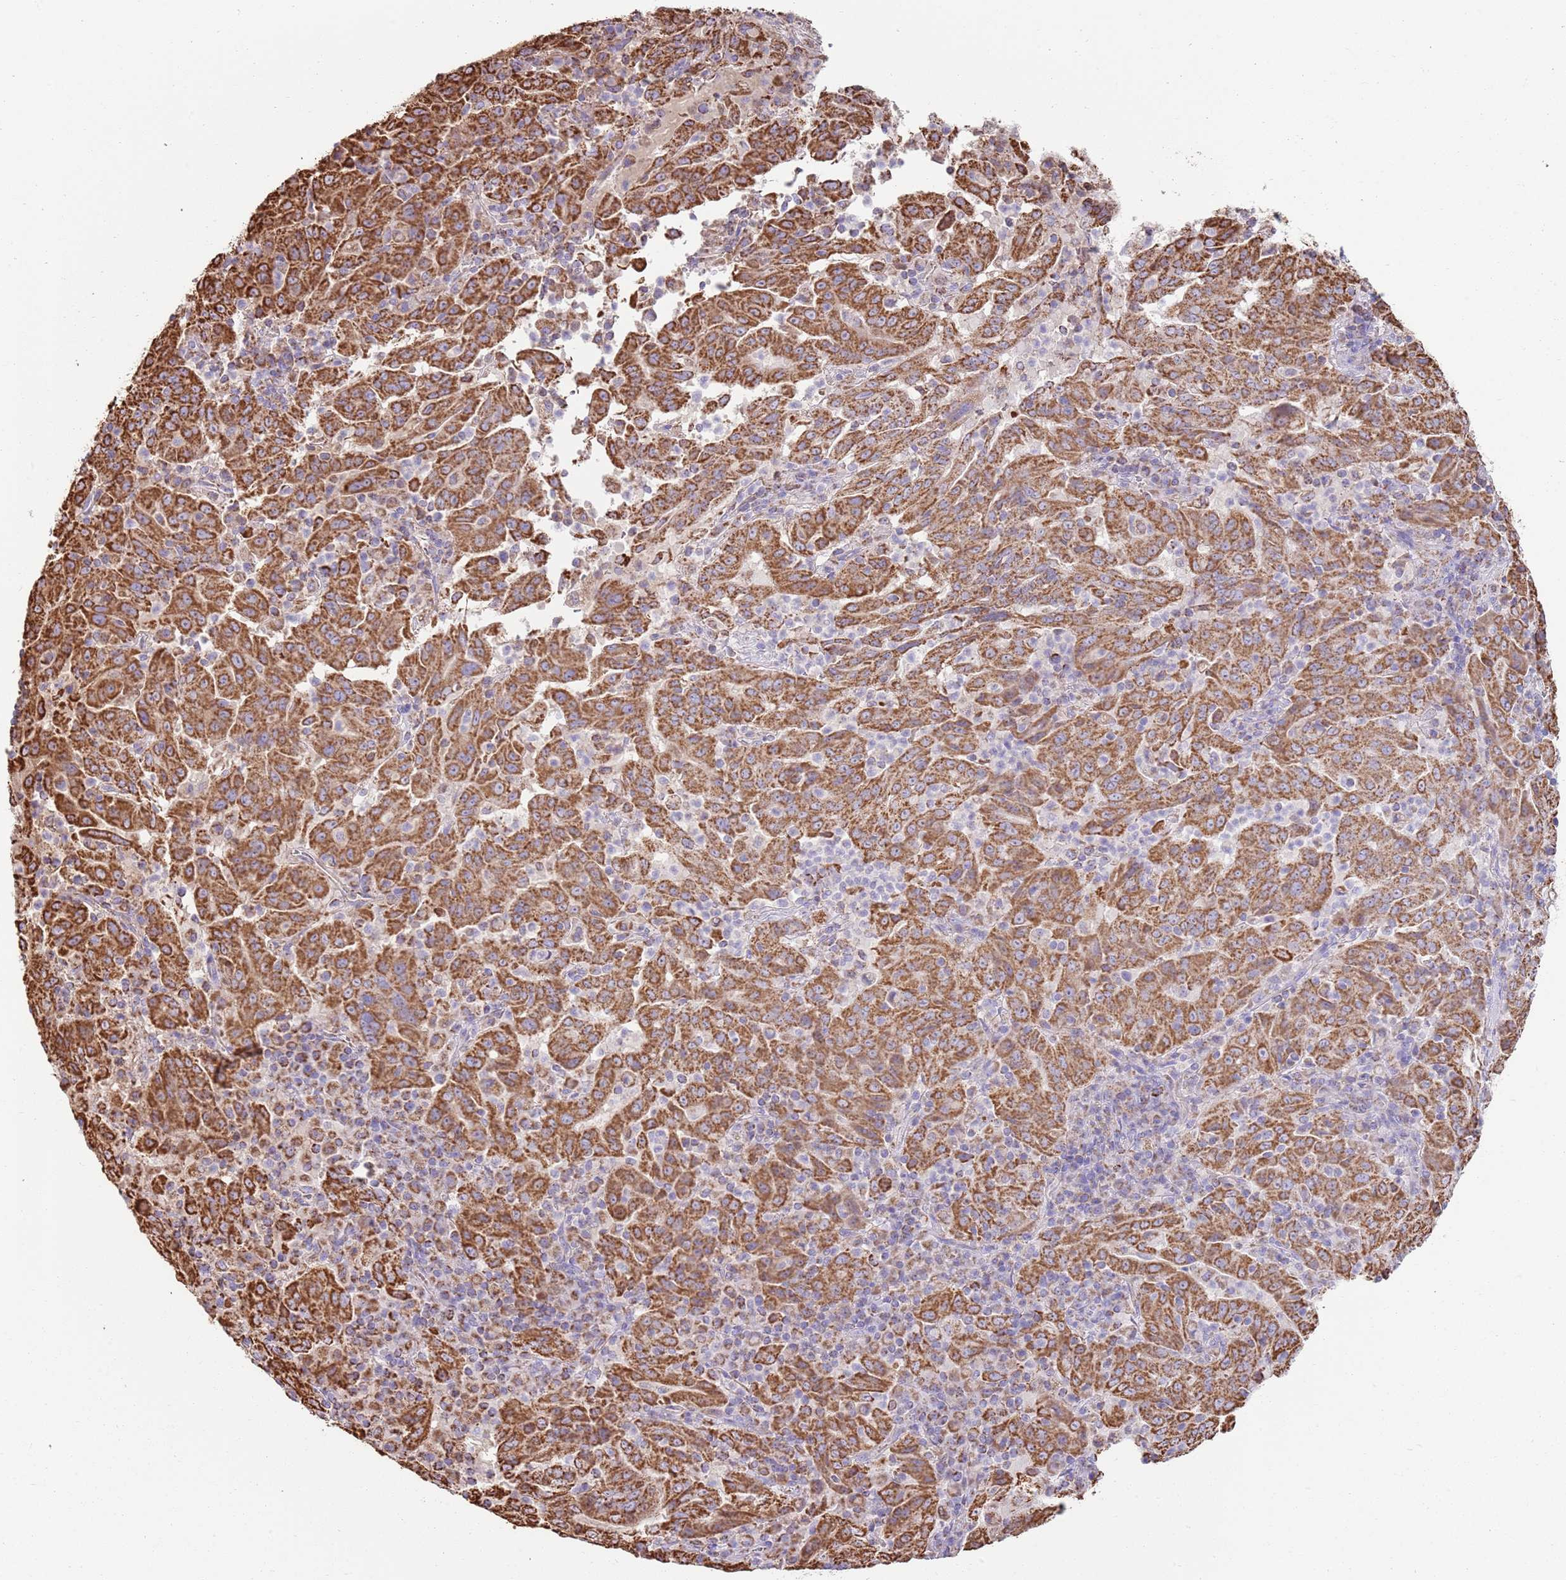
{"staining": {"intensity": "moderate", "quantity": ">75%", "location": "cytoplasmic/membranous"}, "tissue": "pancreatic cancer", "cell_type": "Tumor cells", "image_type": "cancer", "snomed": [{"axis": "morphology", "description": "Adenocarcinoma, NOS"}, {"axis": "topography", "description": "Pancreas"}], "caption": "Human pancreatic adenocarcinoma stained with a brown dye demonstrates moderate cytoplasmic/membranous positive positivity in approximately >75% of tumor cells.", "gene": "TTLL1", "patient": {"sex": "male", "age": 63}}